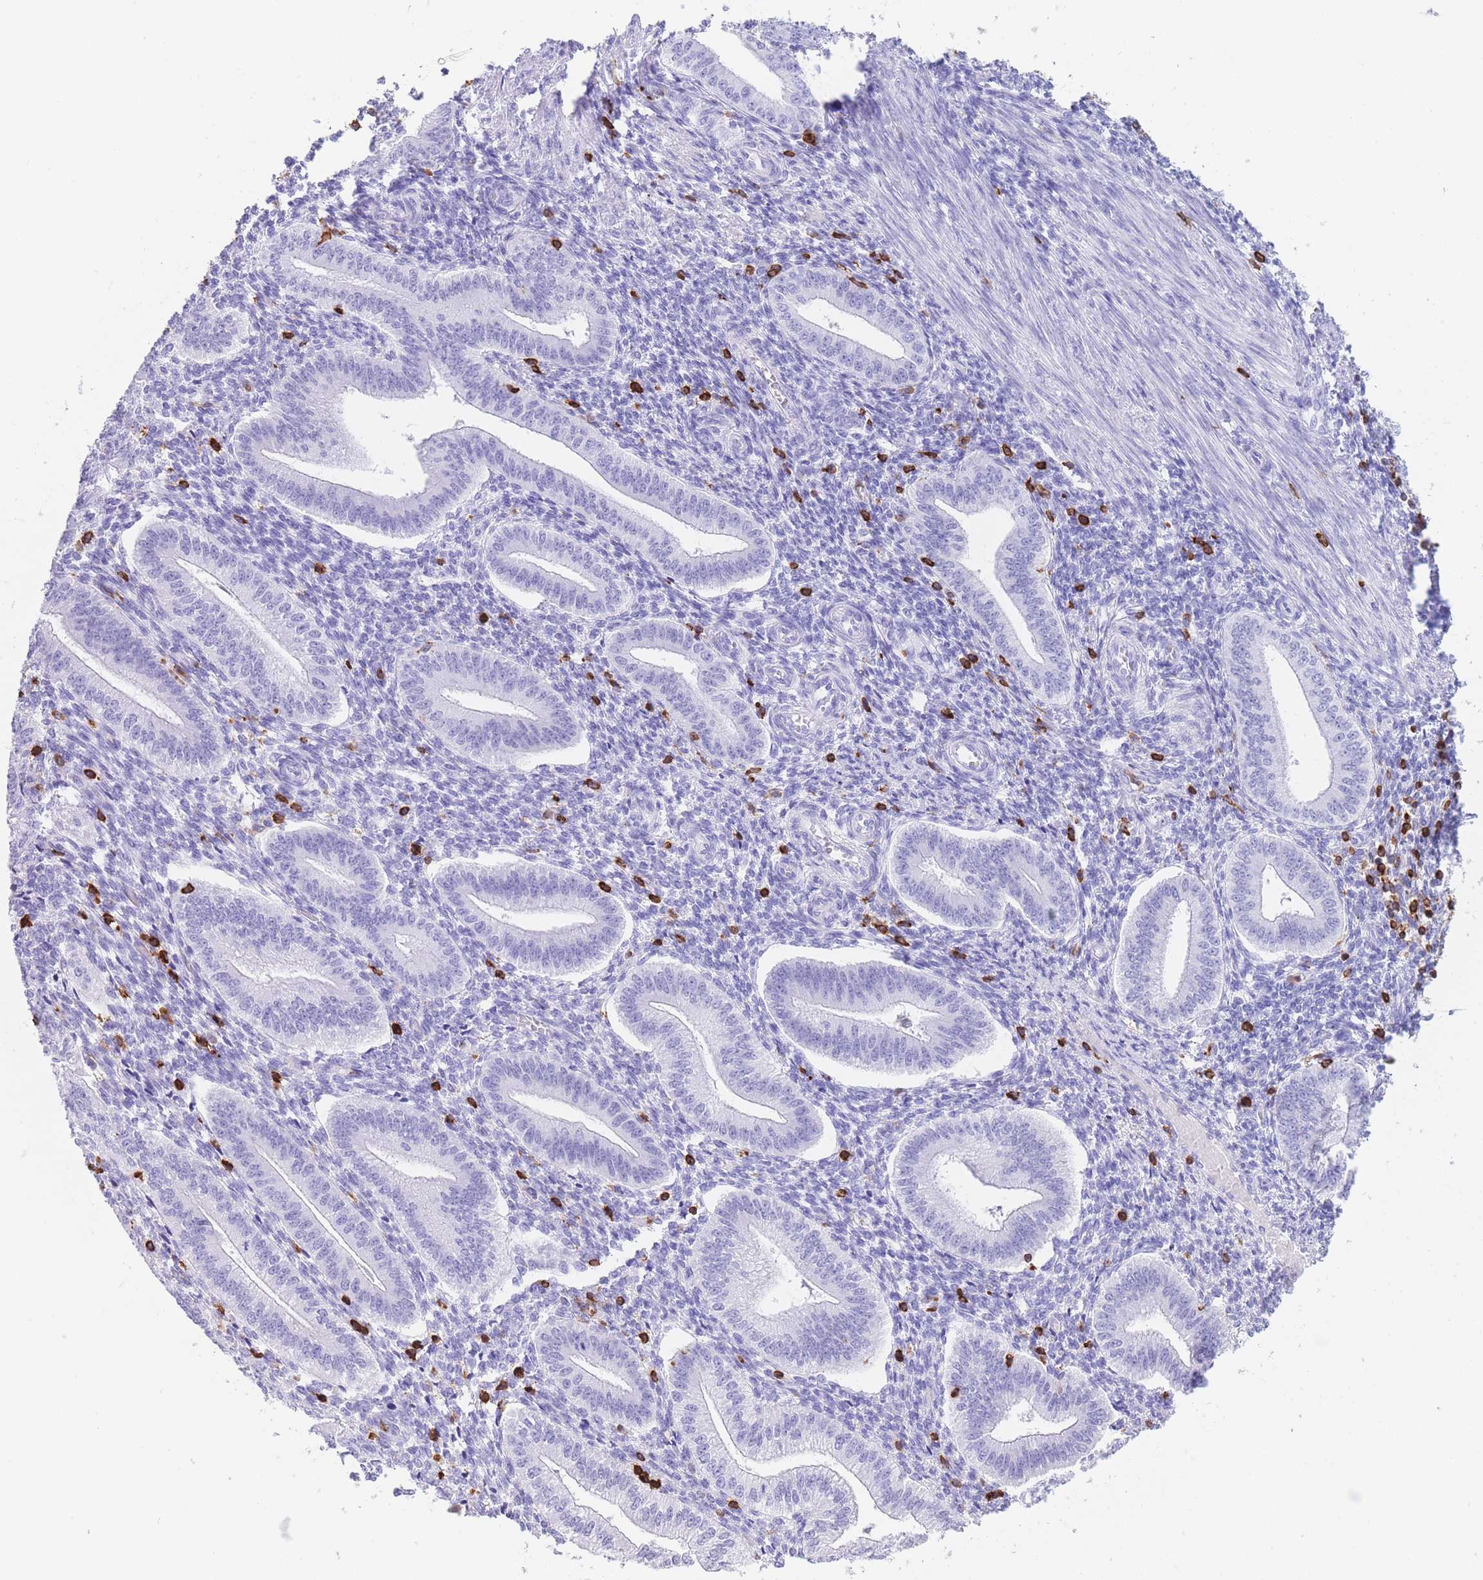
{"staining": {"intensity": "negative", "quantity": "none", "location": "none"}, "tissue": "endometrium", "cell_type": "Cells in endometrial stroma", "image_type": "normal", "snomed": [{"axis": "morphology", "description": "Normal tissue, NOS"}, {"axis": "topography", "description": "Endometrium"}], "caption": "A high-resolution photomicrograph shows immunohistochemistry (IHC) staining of normal endometrium, which reveals no significant positivity in cells in endometrial stroma.", "gene": "CORO1A", "patient": {"sex": "female", "age": 34}}